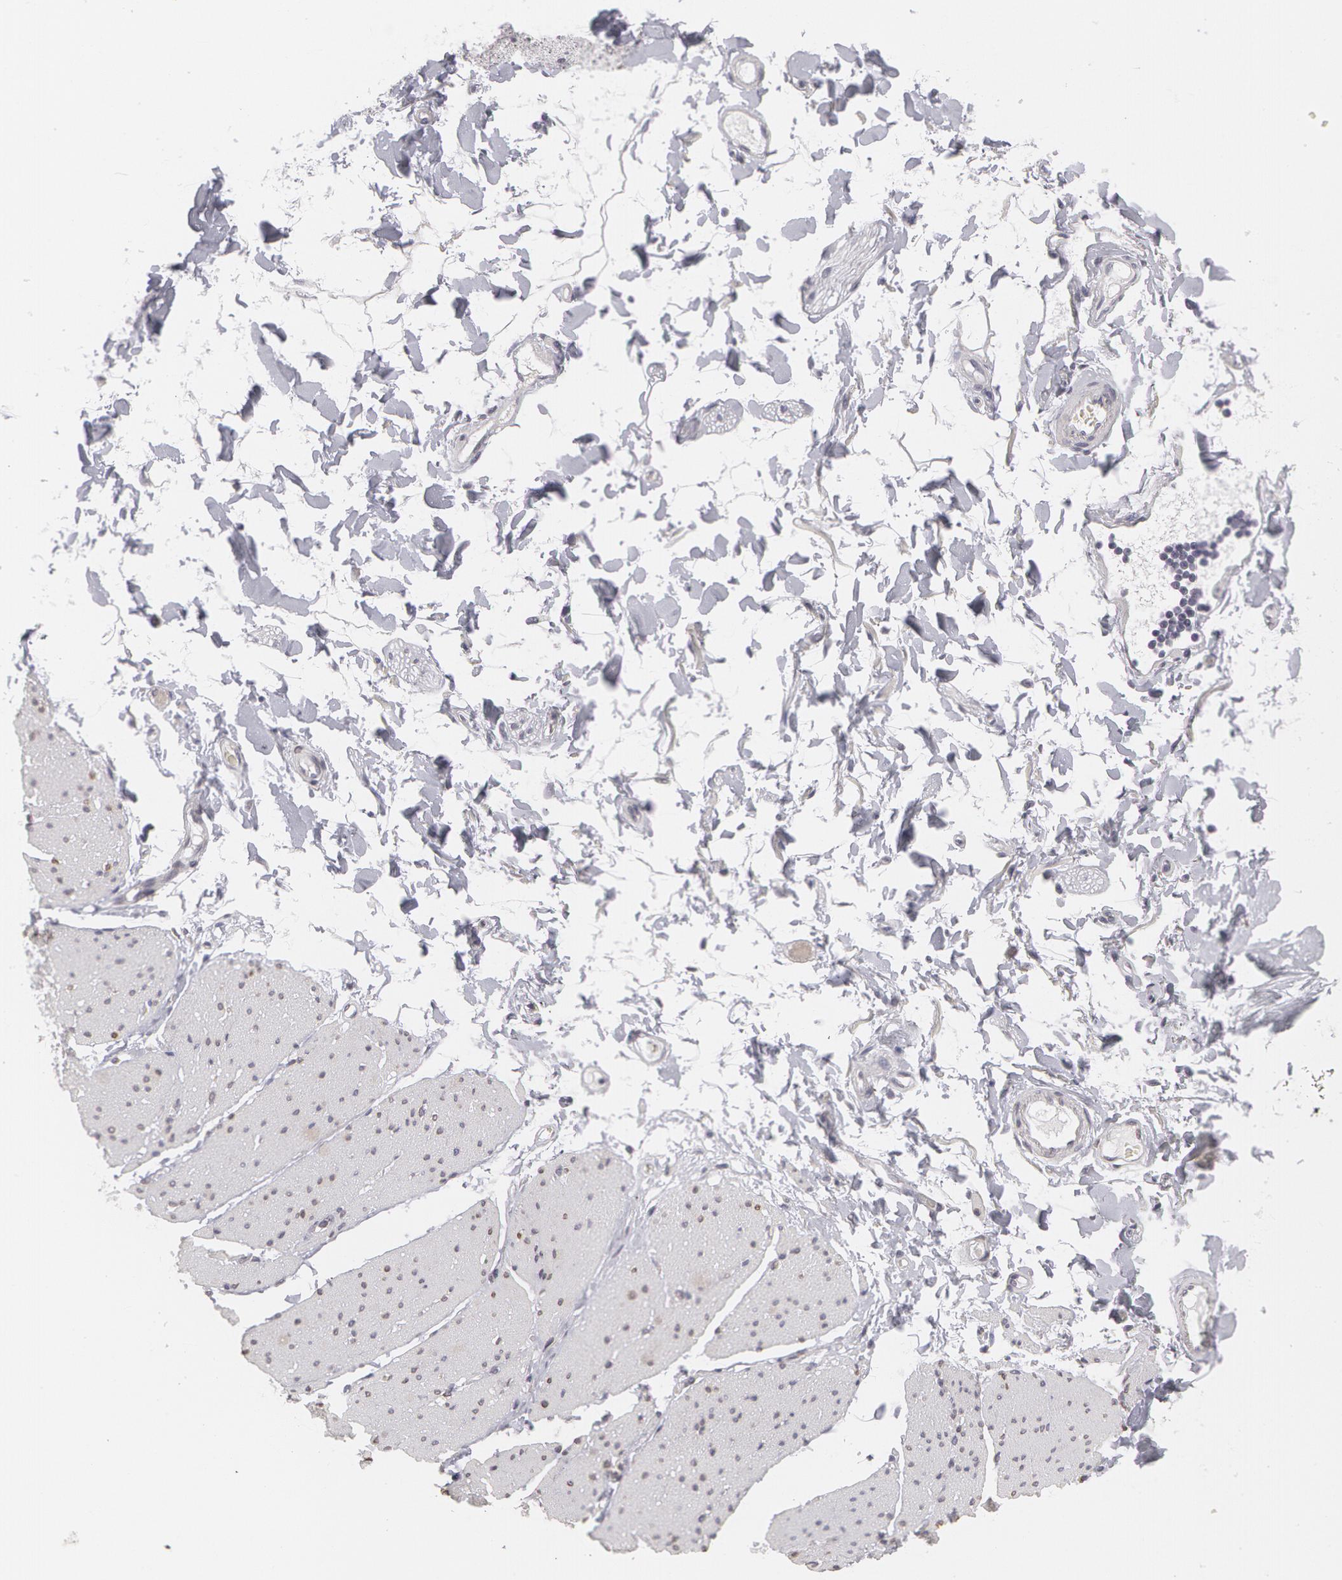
{"staining": {"intensity": "negative", "quantity": "none", "location": "none"}, "tissue": "adipose tissue", "cell_type": "Adipocytes", "image_type": "normal", "snomed": [{"axis": "morphology", "description": "Normal tissue, NOS"}, {"axis": "topography", "description": "Duodenum"}], "caption": "IHC image of normal adipose tissue: adipose tissue stained with DAB (3,3'-diaminobenzidine) reveals no significant protein expression in adipocytes.", "gene": "EMD", "patient": {"sex": "male", "age": 63}}